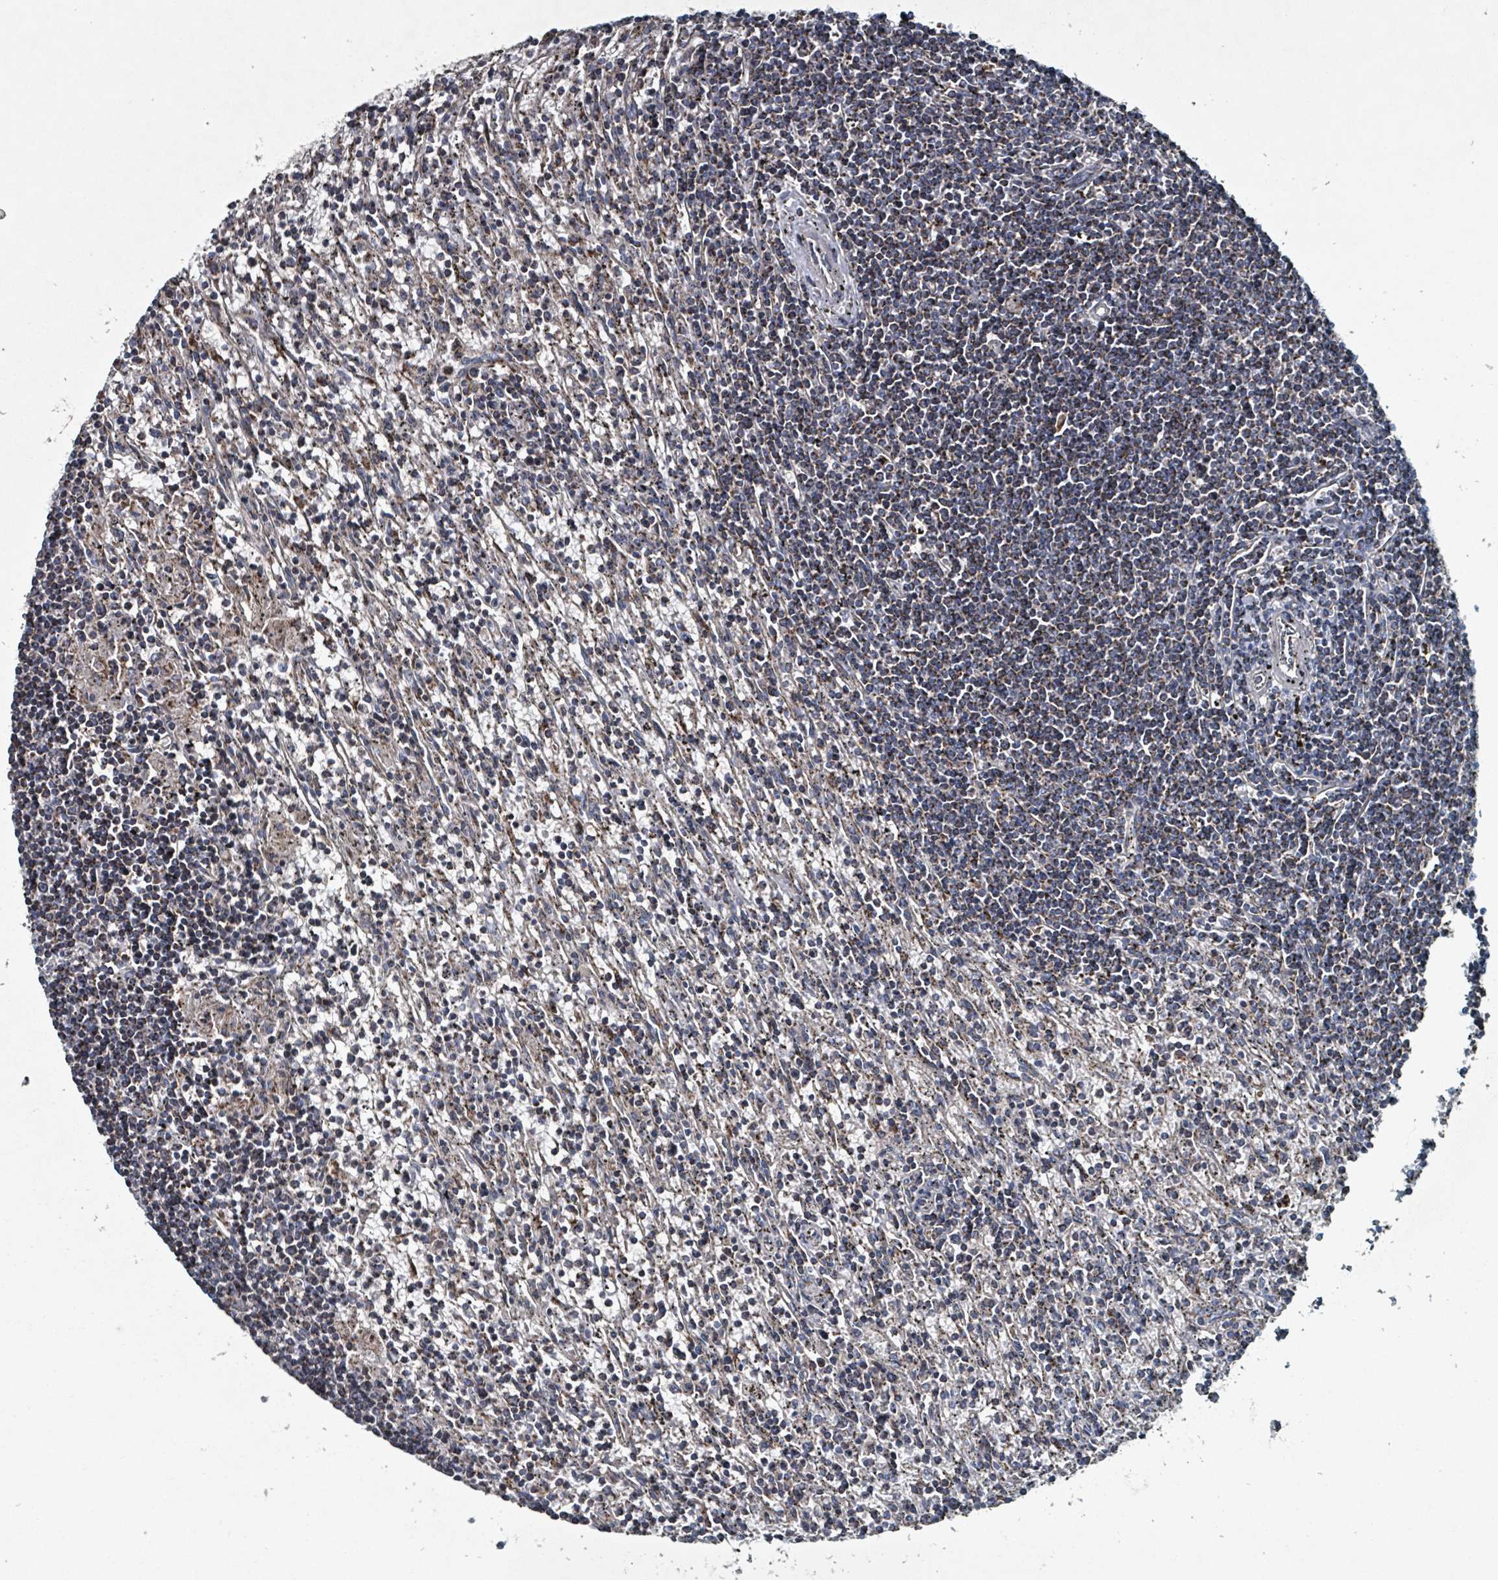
{"staining": {"intensity": "moderate", "quantity": "25%-75%", "location": "cytoplasmic/membranous"}, "tissue": "lymphoma", "cell_type": "Tumor cells", "image_type": "cancer", "snomed": [{"axis": "morphology", "description": "Malignant lymphoma, non-Hodgkin's type, Low grade"}, {"axis": "topography", "description": "Spleen"}], "caption": "A histopathology image of lymphoma stained for a protein exhibits moderate cytoplasmic/membranous brown staining in tumor cells.", "gene": "ABHD18", "patient": {"sex": "male", "age": 76}}